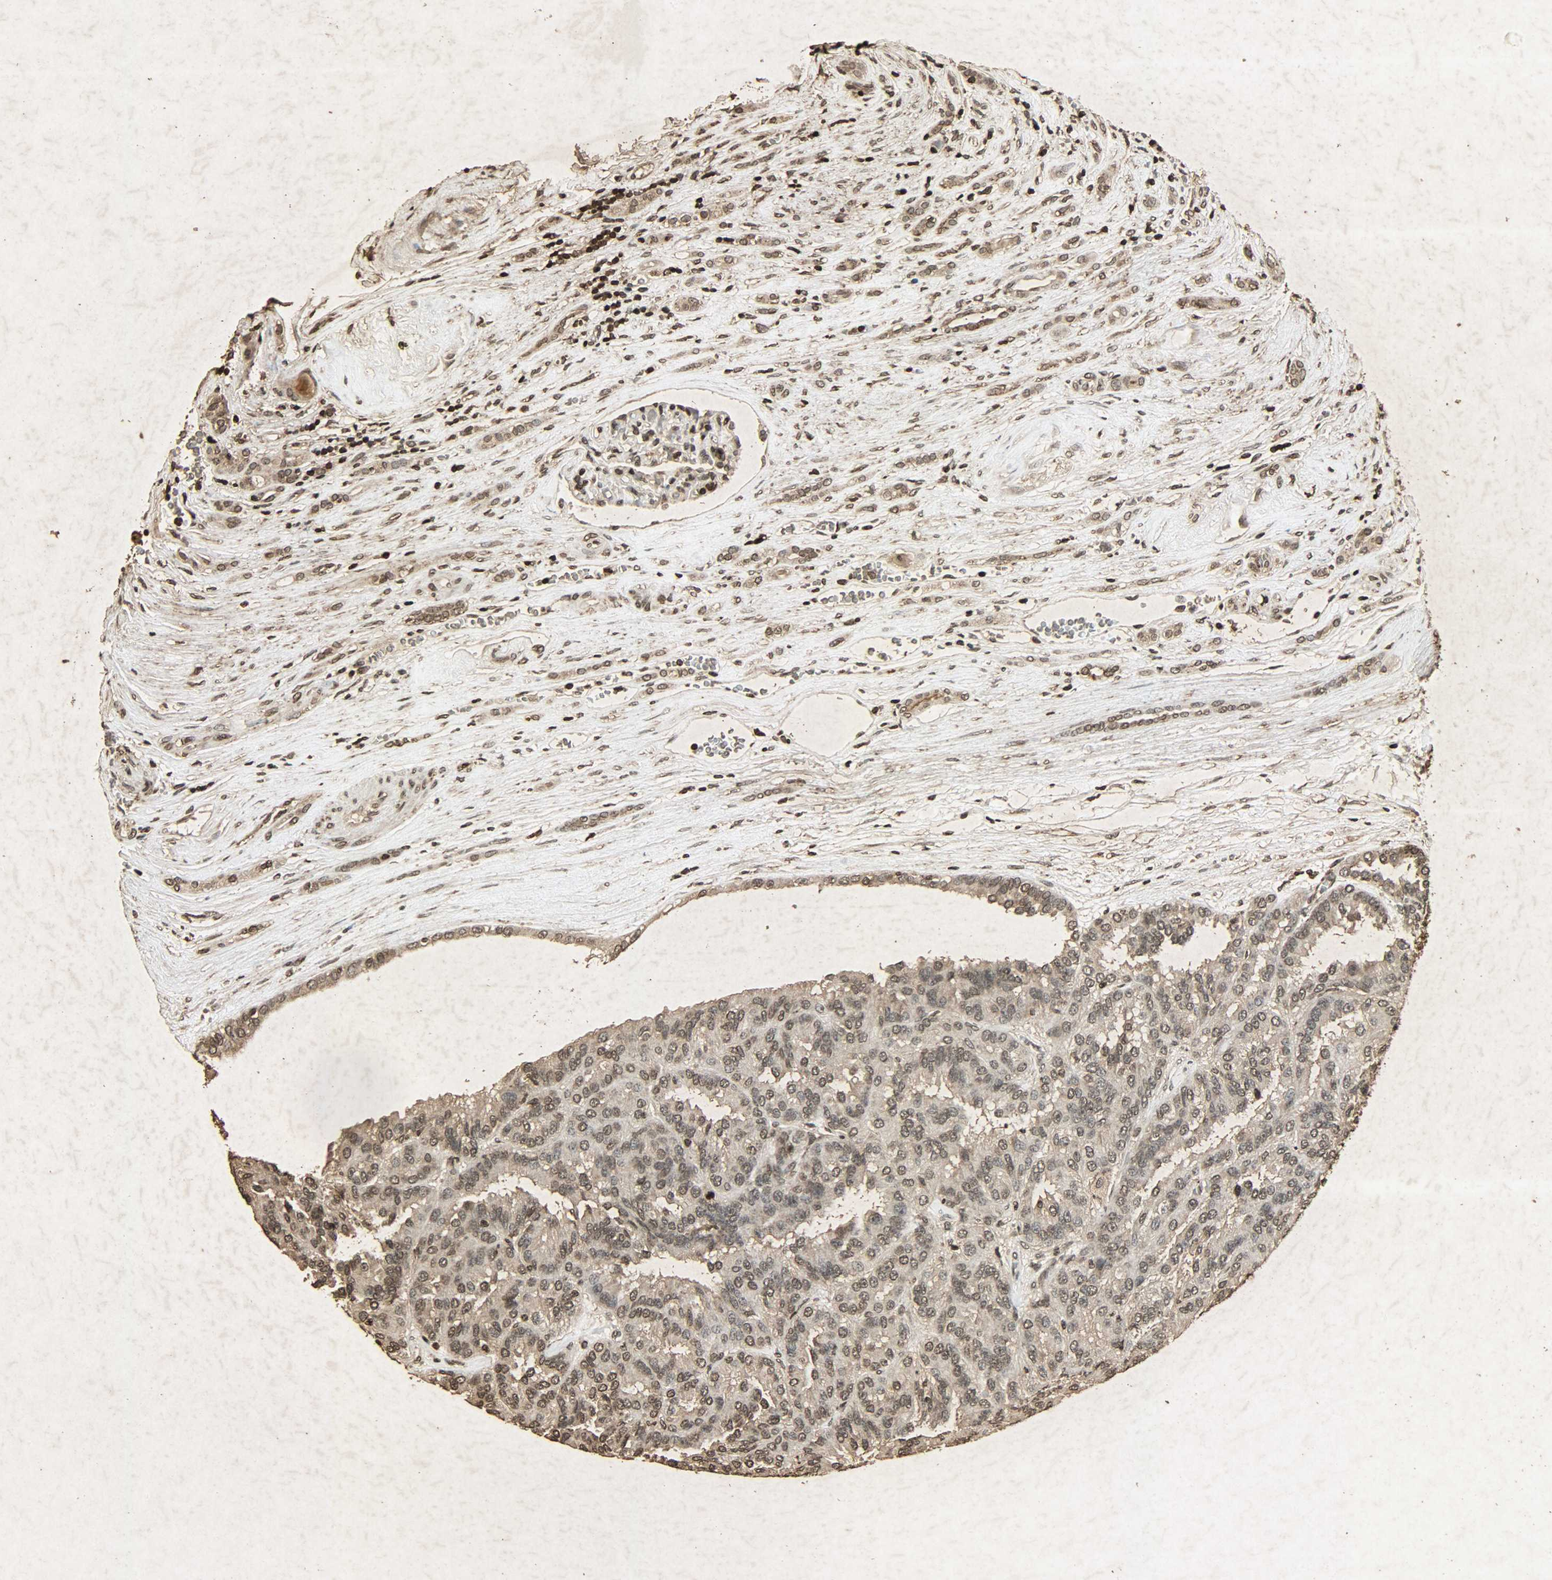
{"staining": {"intensity": "moderate", "quantity": ">75%", "location": "cytoplasmic/membranous,nuclear"}, "tissue": "renal cancer", "cell_type": "Tumor cells", "image_type": "cancer", "snomed": [{"axis": "morphology", "description": "Adenocarcinoma, NOS"}, {"axis": "topography", "description": "Kidney"}], "caption": "A brown stain shows moderate cytoplasmic/membranous and nuclear positivity of a protein in renal cancer tumor cells.", "gene": "PPP3R1", "patient": {"sex": "male", "age": 46}}